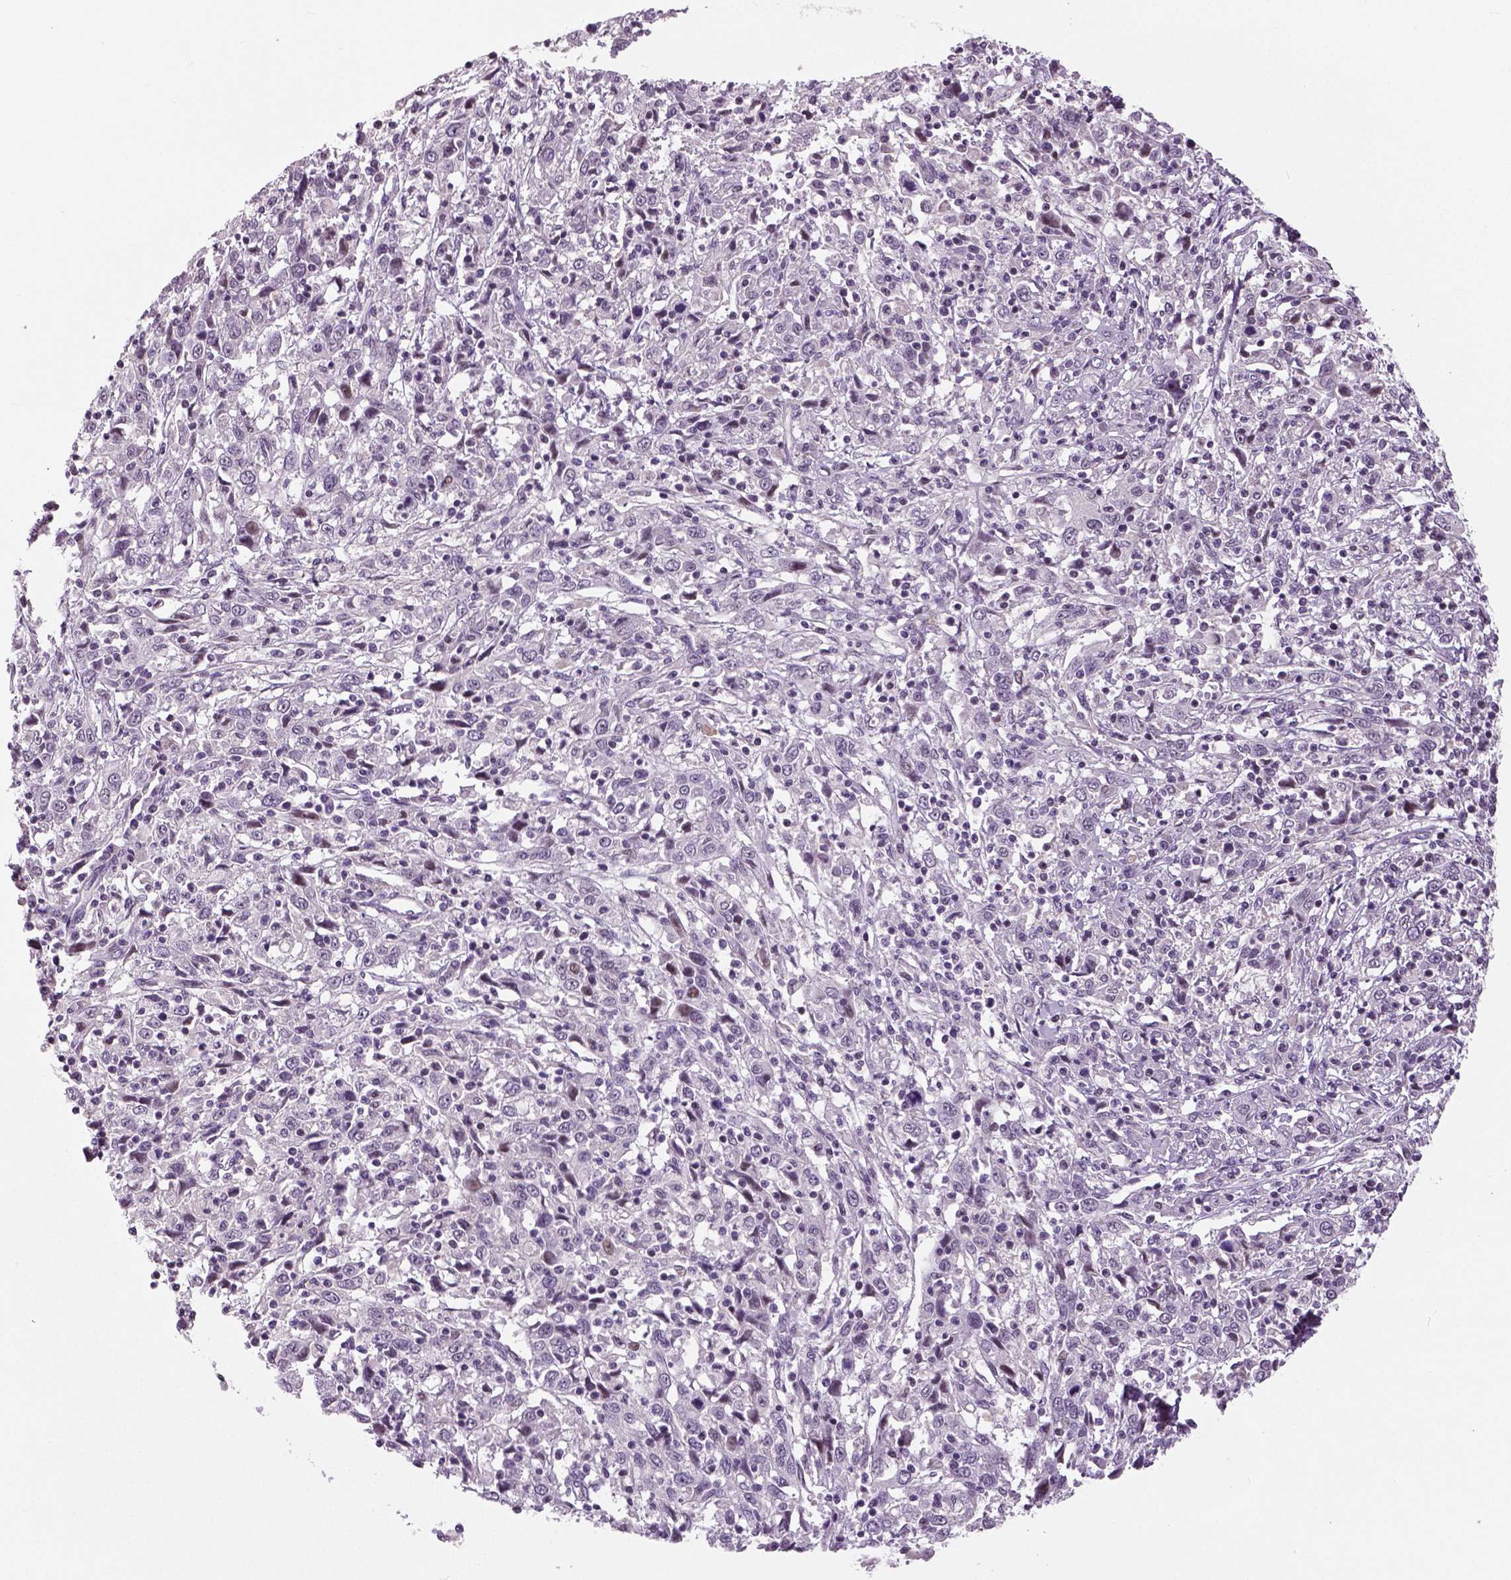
{"staining": {"intensity": "negative", "quantity": "none", "location": "none"}, "tissue": "cervical cancer", "cell_type": "Tumor cells", "image_type": "cancer", "snomed": [{"axis": "morphology", "description": "Squamous cell carcinoma, NOS"}, {"axis": "topography", "description": "Cervix"}], "caption": "This micrograph is of cervical cancer stained with IHC to label a protein in brown with the nuclei are counter-stained blue. There is no positivity in tumor cells. (DAB immunohistochemistry (IHC) with hematoxylin counter stain).", "gene": "NECAB1", "patient": {"sex": "female", "age": 46}}